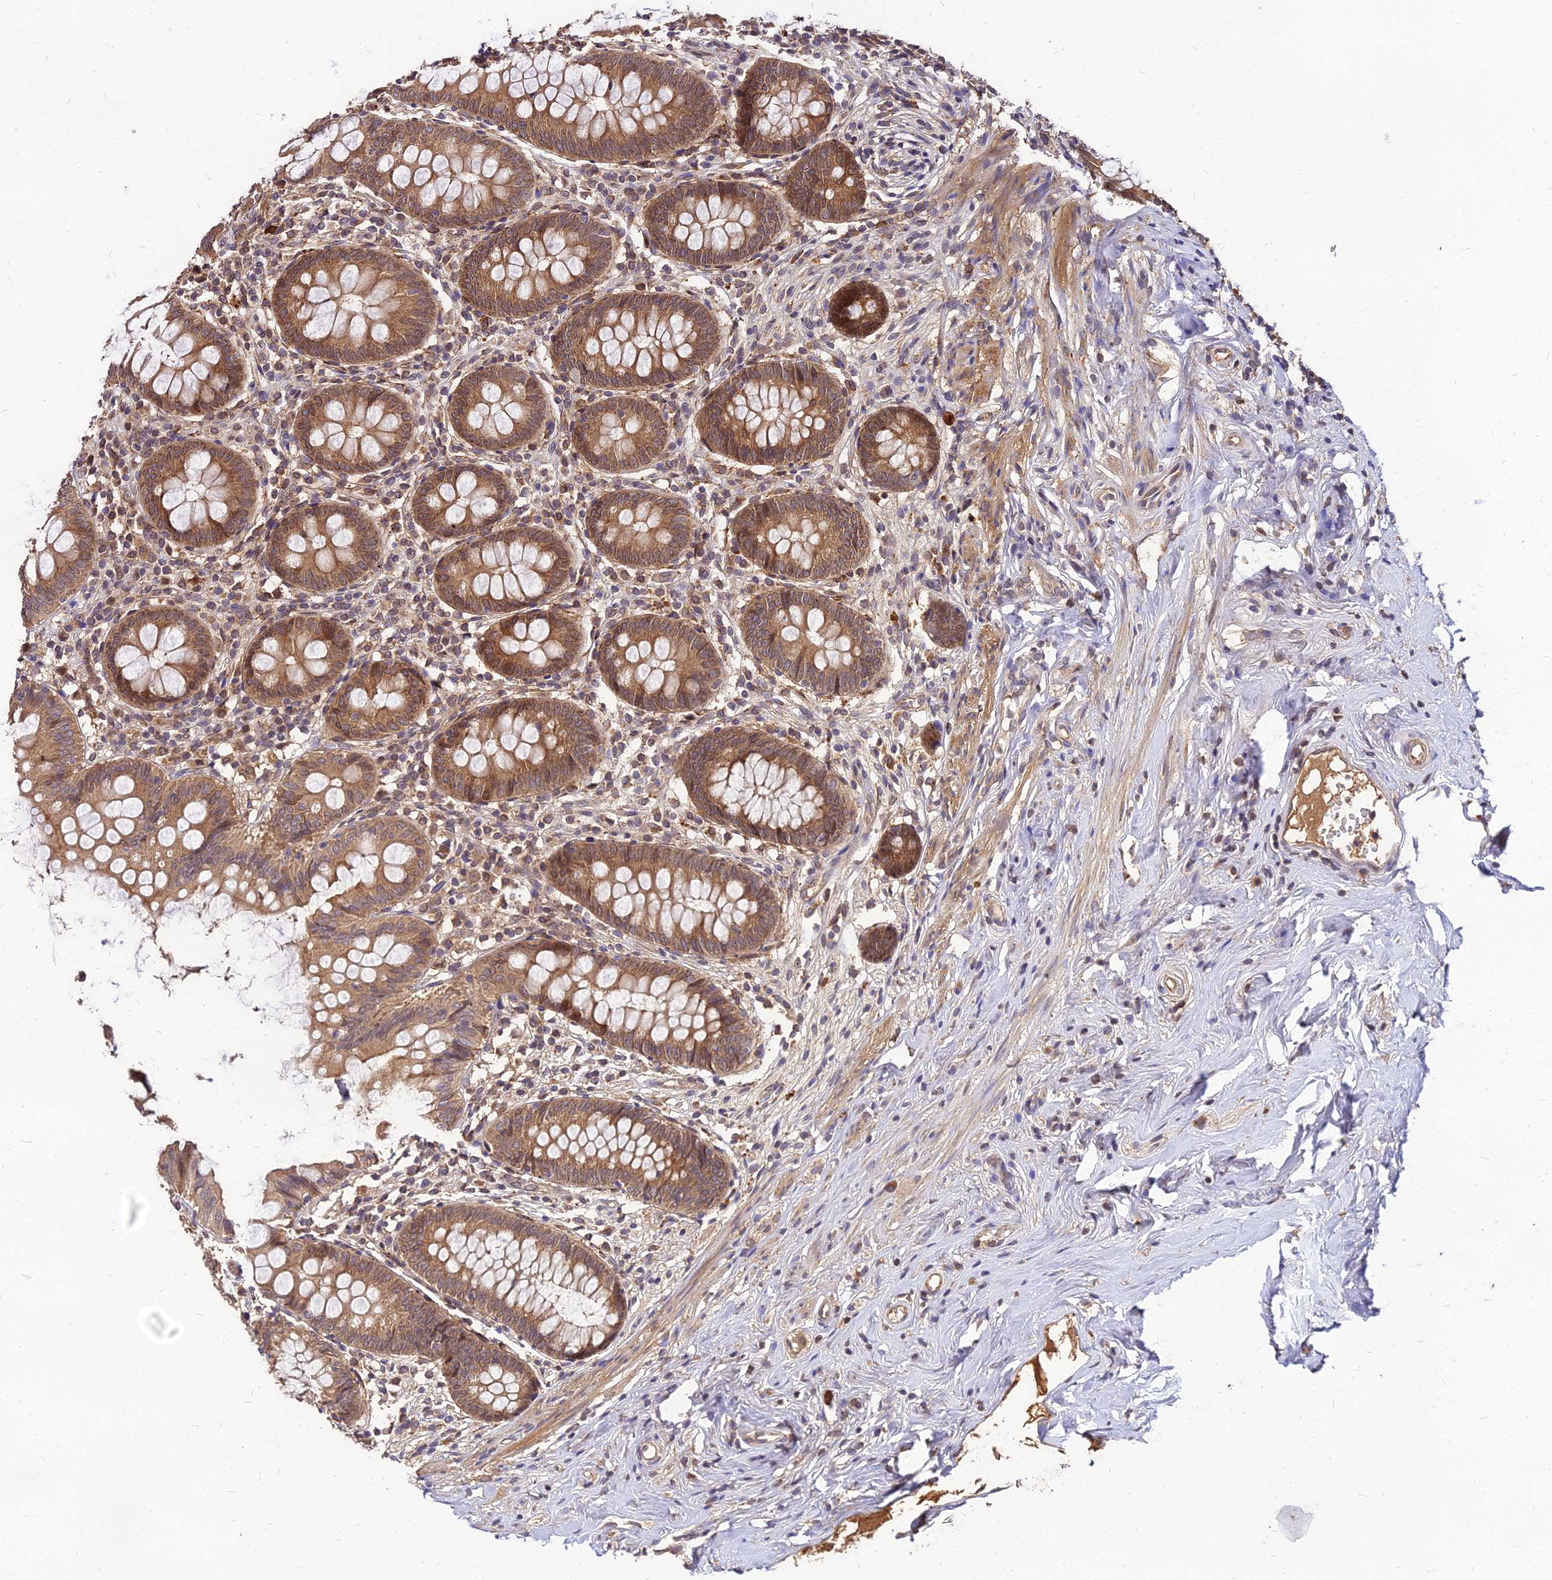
{"staining": {"intensity": "strong", "quantity": ">75%", "location": "cytoplasmic/membranous"}, "tissue": "appendix", "cell_type": "Glandular cells", "image_type": "normal", "snomed": [{"axis": "morphology", "description": "Normal tissue, NOS"}, {"axis": "topography", "description": "Appendix"}], "caption": "Protein expression analysis of normal appendix exhibits strong cytoplasmic/membranous positivity in about >75% of glandular cells. (DAB (3,3'-diaminobenzidine) = brown stain, brightfield microscopy at high magnification).", "gene": "PDE4D", "patient": {"sex": "female", "age": 51}}